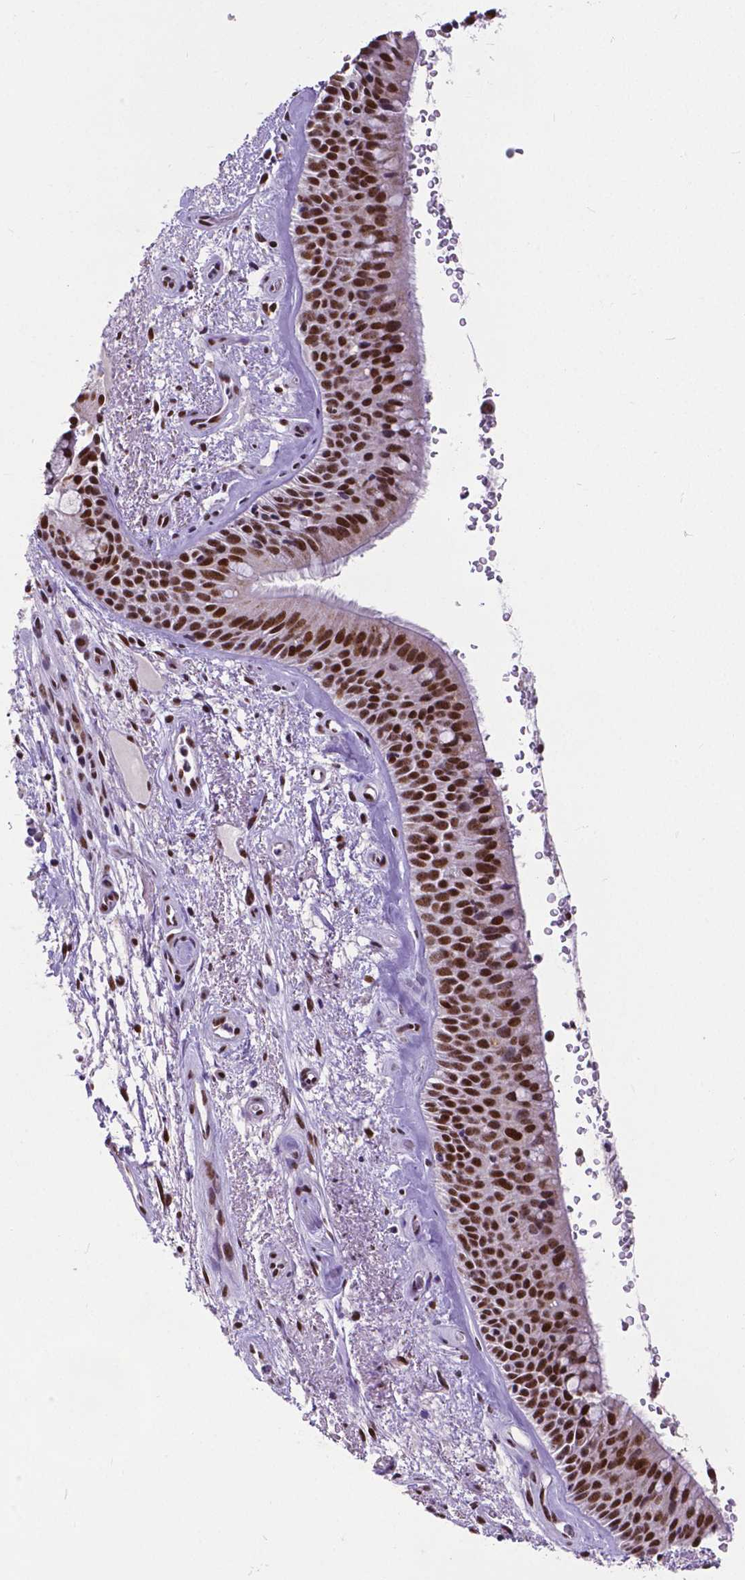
{"staining": {"intensity": "strong", "quantity": ">75%", "location": "nuclear"}, "tissue": "bronchus", "cell_type": "Respiratory epithelial cells", "image_type": "normal", "snomed": [{"axis": "morphology", "description": "Normal tissue, NOS"}, {"axis": "topography", "description": "Bronchus"}], "caption": "A high amount of strong nuclear positivity is appreciated in about >75% of respiratory epithelial cells in benign bronchus. (IHC, brightfield microscopy, high magnification).", "gene": "ATRX", "patient": {"sex": "male", "age": 48}}